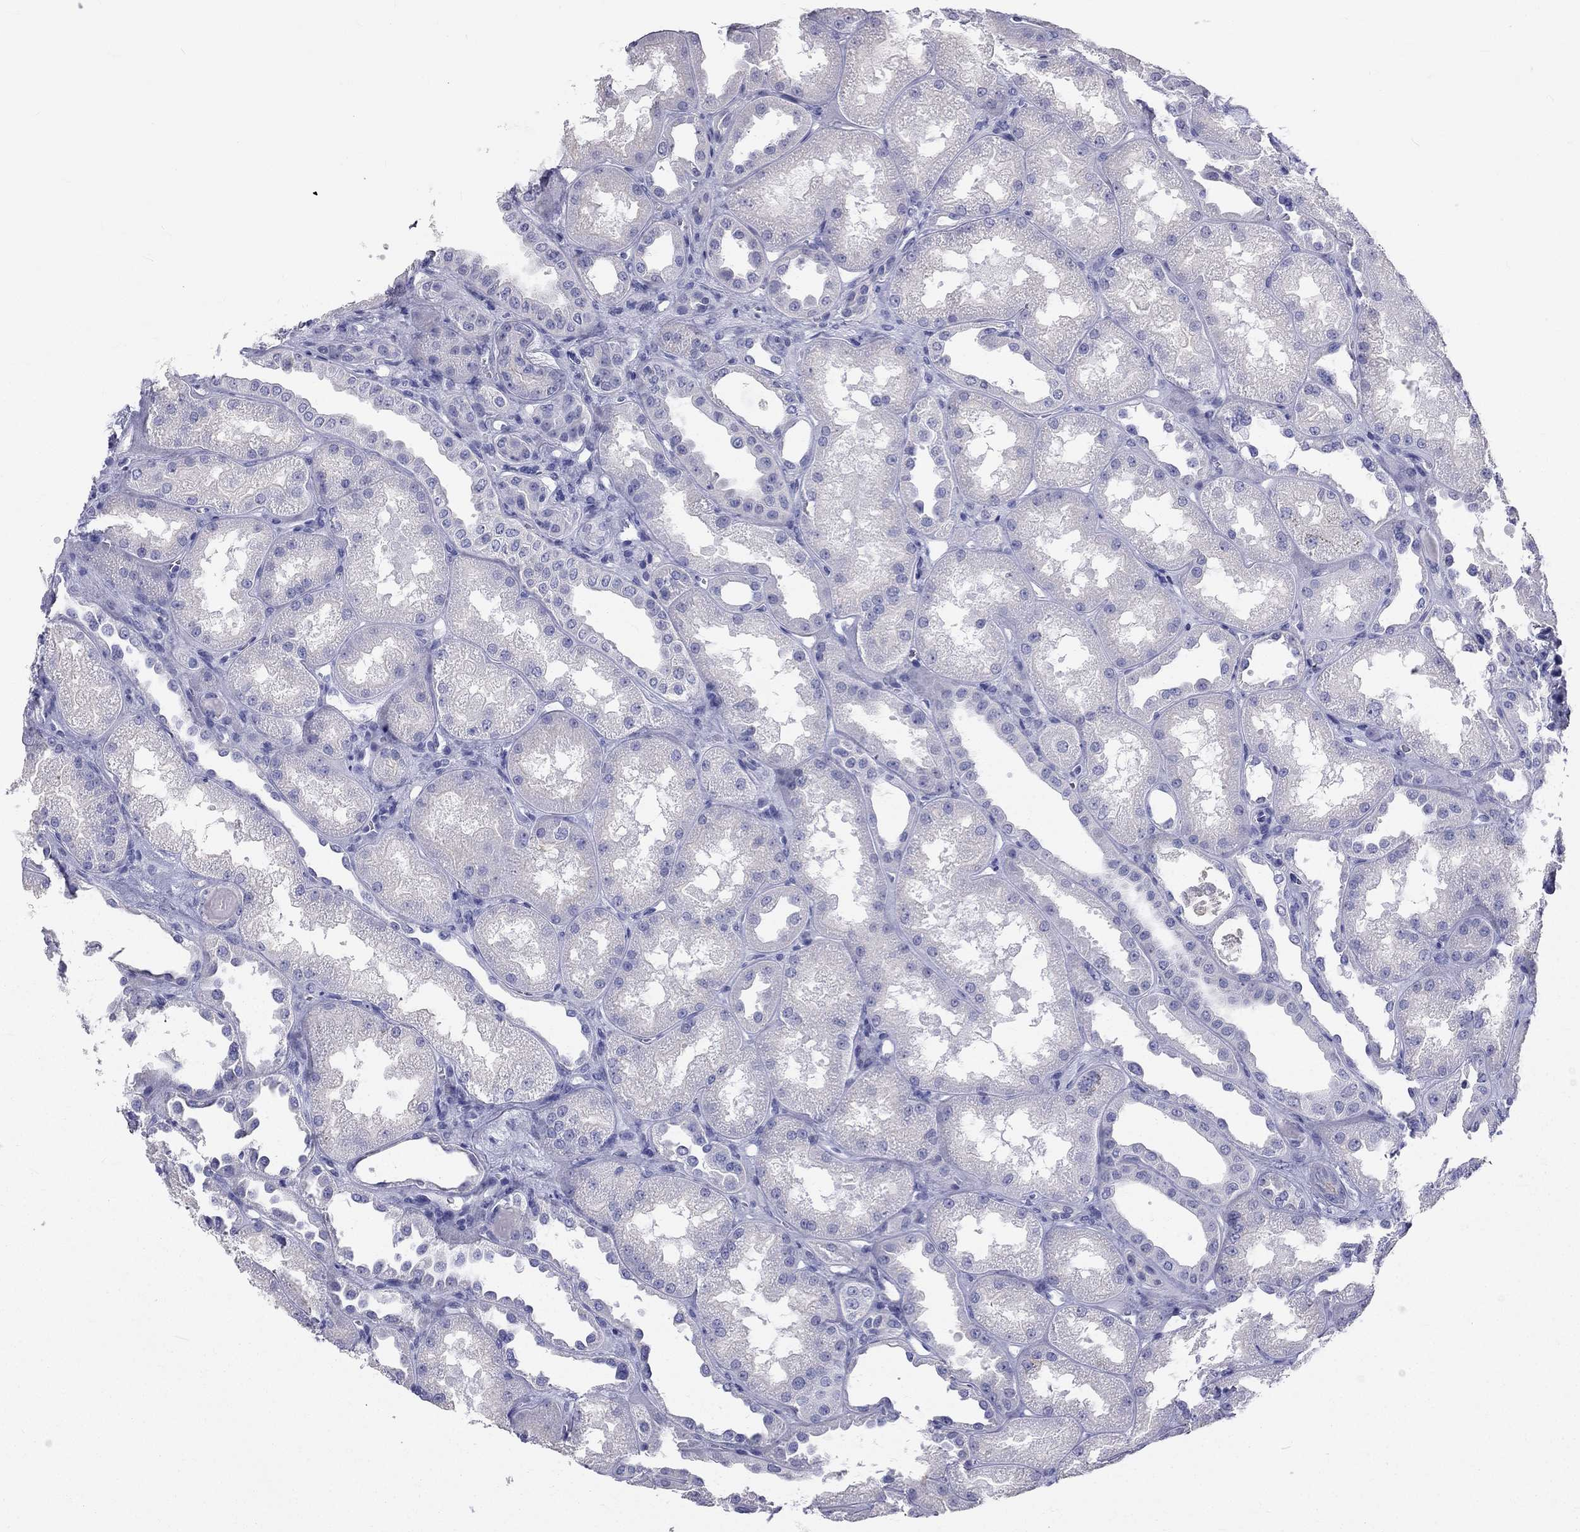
{"staining": {"intensity": "negative", "quantity": "none", "location": "none"}, "tissue": "kidney", "cell_type": "Cells in glomeruli", "image_type": "normal", "snomed": [{"axis": "morphology", "description": "Normal tissue, NOS"}, {"axis": "topography", "description": "Kidney"}], "caption": "An immunohistochemistry (IHC) histopathology image of normal kidney is shown. There is no staining in cells in glomeruli of kidney.", "gene": "DNALI1", "patient": {"sex": "male", "age": 61}}